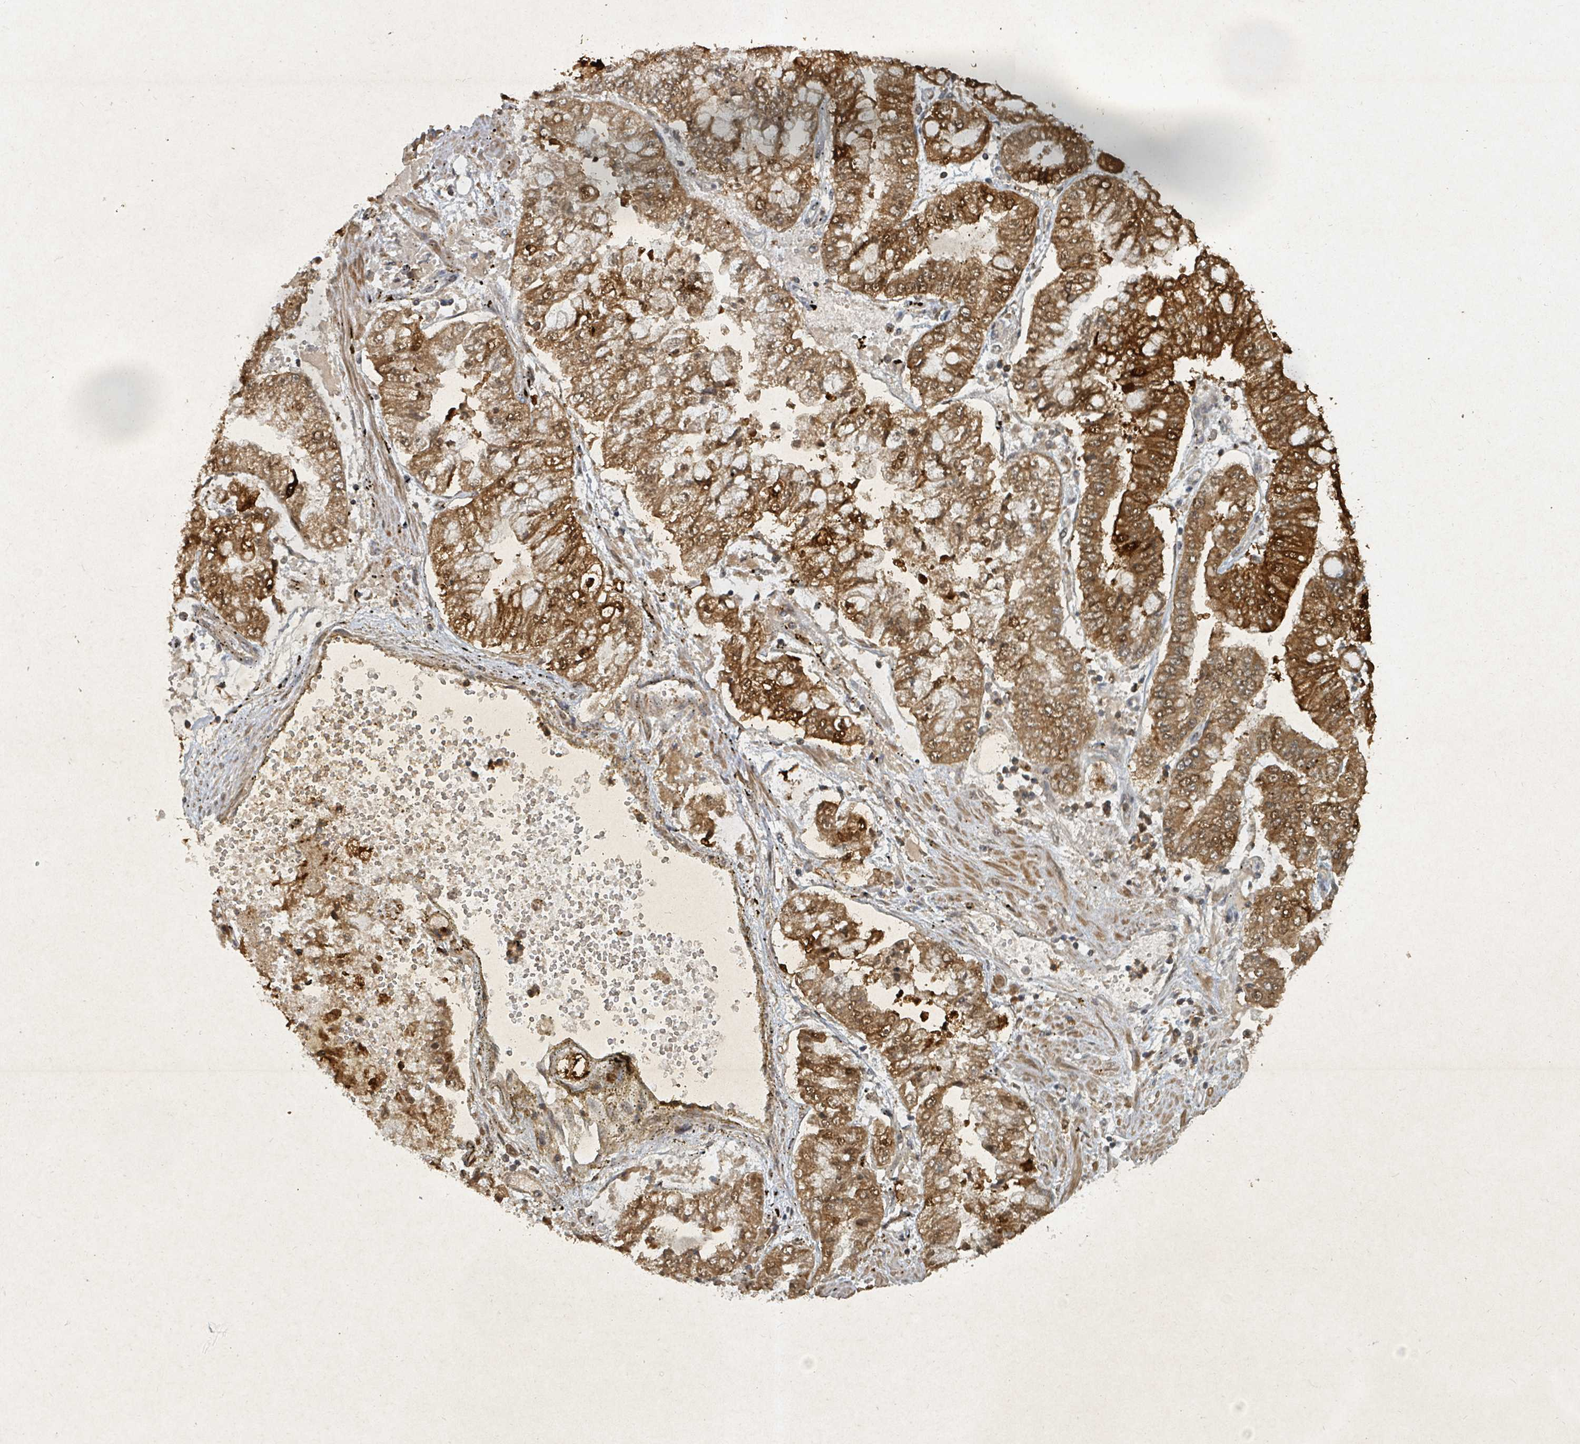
{"staining": {"intensity": "strong", "quantity": ">75%", "location": "cytoplasmic/membranous,nuclear"}, "tissue": "stomach cancer", "cell_type": "Tumor cells", "image_type": "cancer", "snomed": [{"axis": "morphology", "description": "Adenocarcinoma, NOS"}, {"axis": "topography", "description": "Stomach"}], "caption": "This photomicrograph reveals stomach cancer (adenocarcinoma) stained with immunohistochemistry to label a protein in brown. The cytoplasmic/membranous and nuclear of tumor cells show strong positivity for the protein. Nuclei are counter-stained blue.", "gene": "KDM4E", "patient": {"sex": "male", "age": 76}}